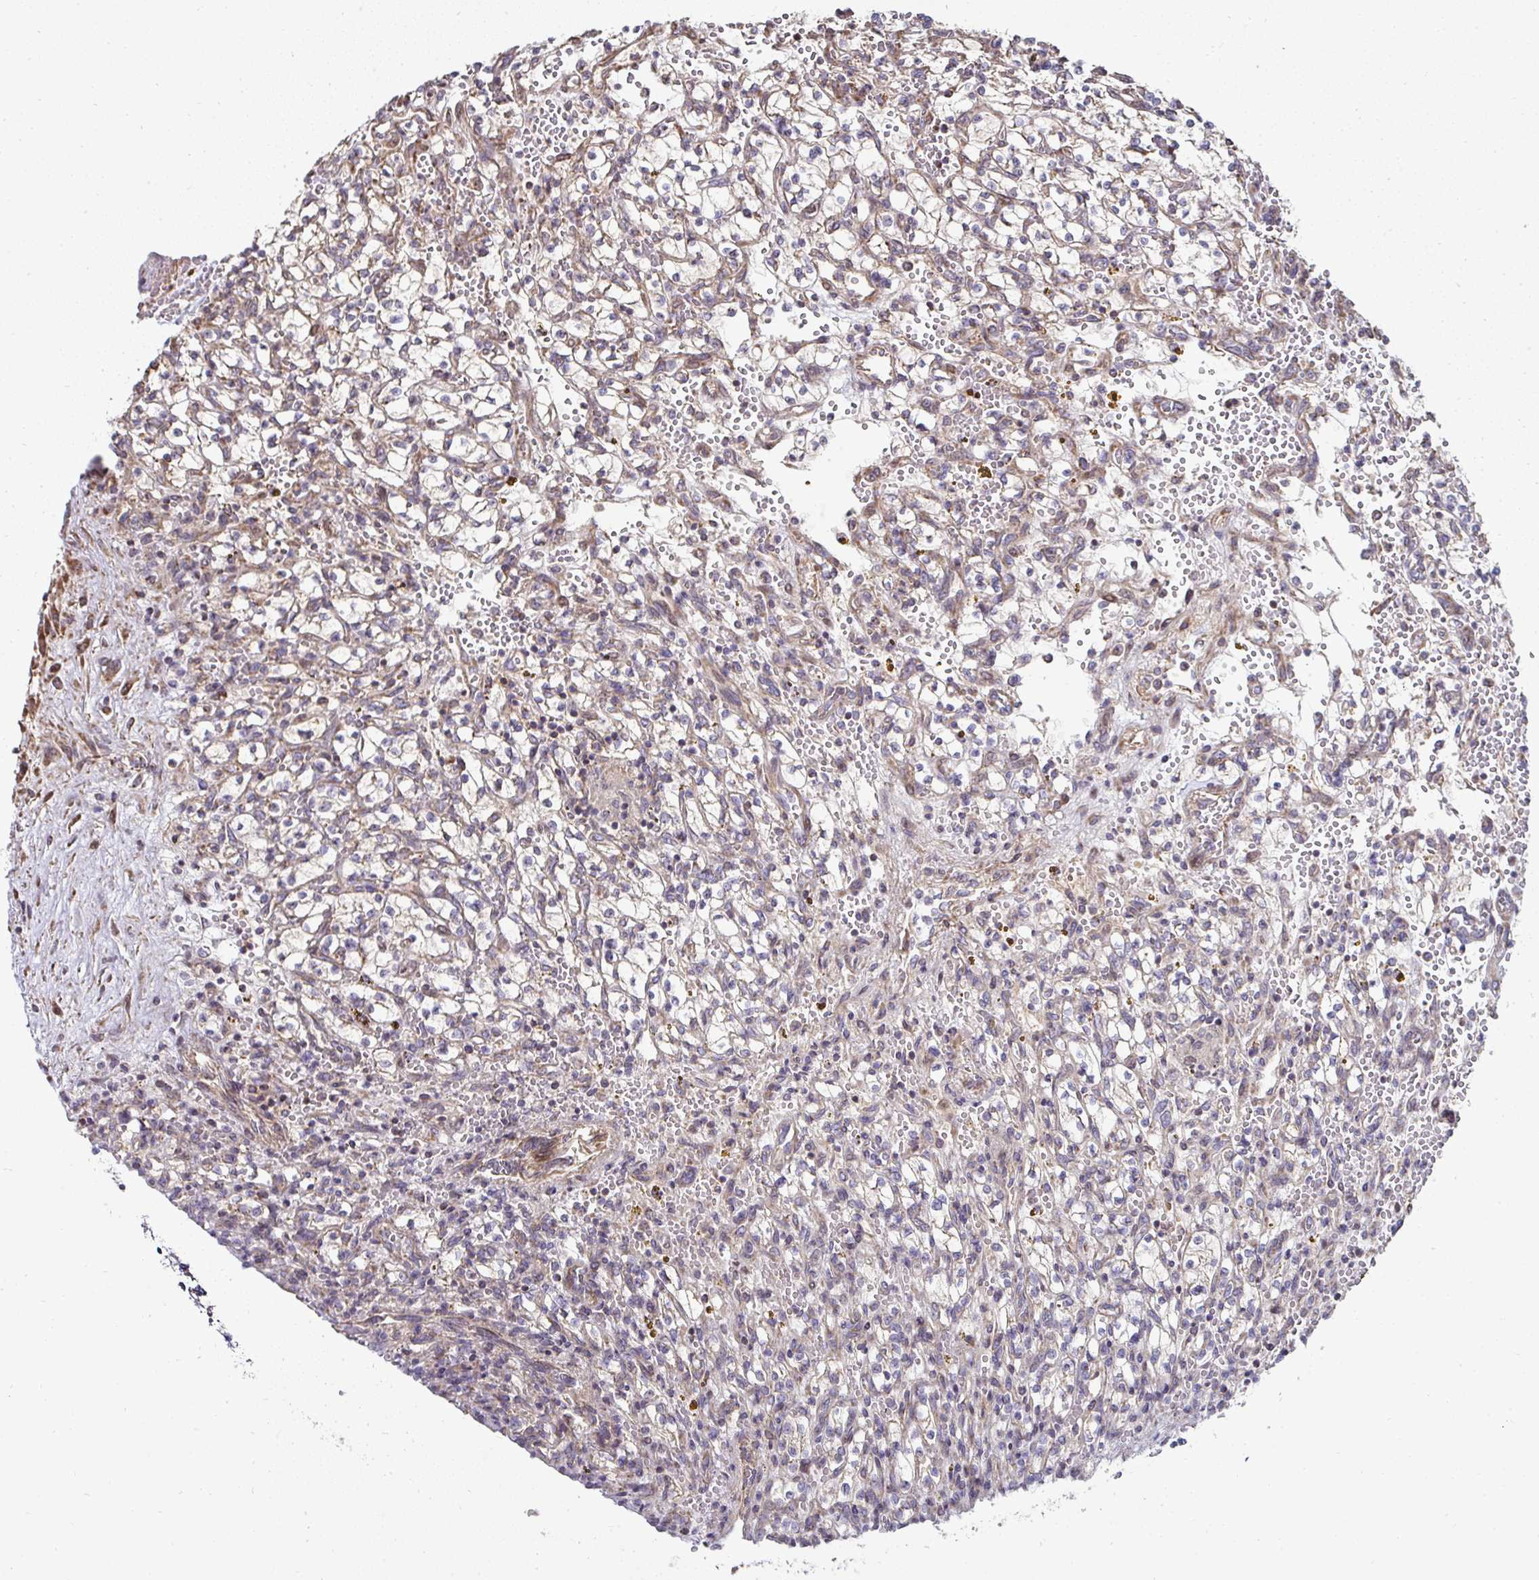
{"staining": {"intensity": "weak", "quantity": "25%-75%", "location": "cytoplasmic/membranous"}, "tissue": "renal cancer", "cell_type": "Tumor cells", "image_type": "cancer", "snomed": [{"axis": "morphology", "description": "Adenocarcinoma, NOS"}, {"axis": "topography", "description": "Kidney"}], "caption": "Immunohistochemical staining of renal adenocarcinoma shows weak cytoplasmic/membranous protein expression in about 25%-75% of tumor cells.", "gene": "AGTPBP1", "patient": {"sex": "female", "age": 64}}